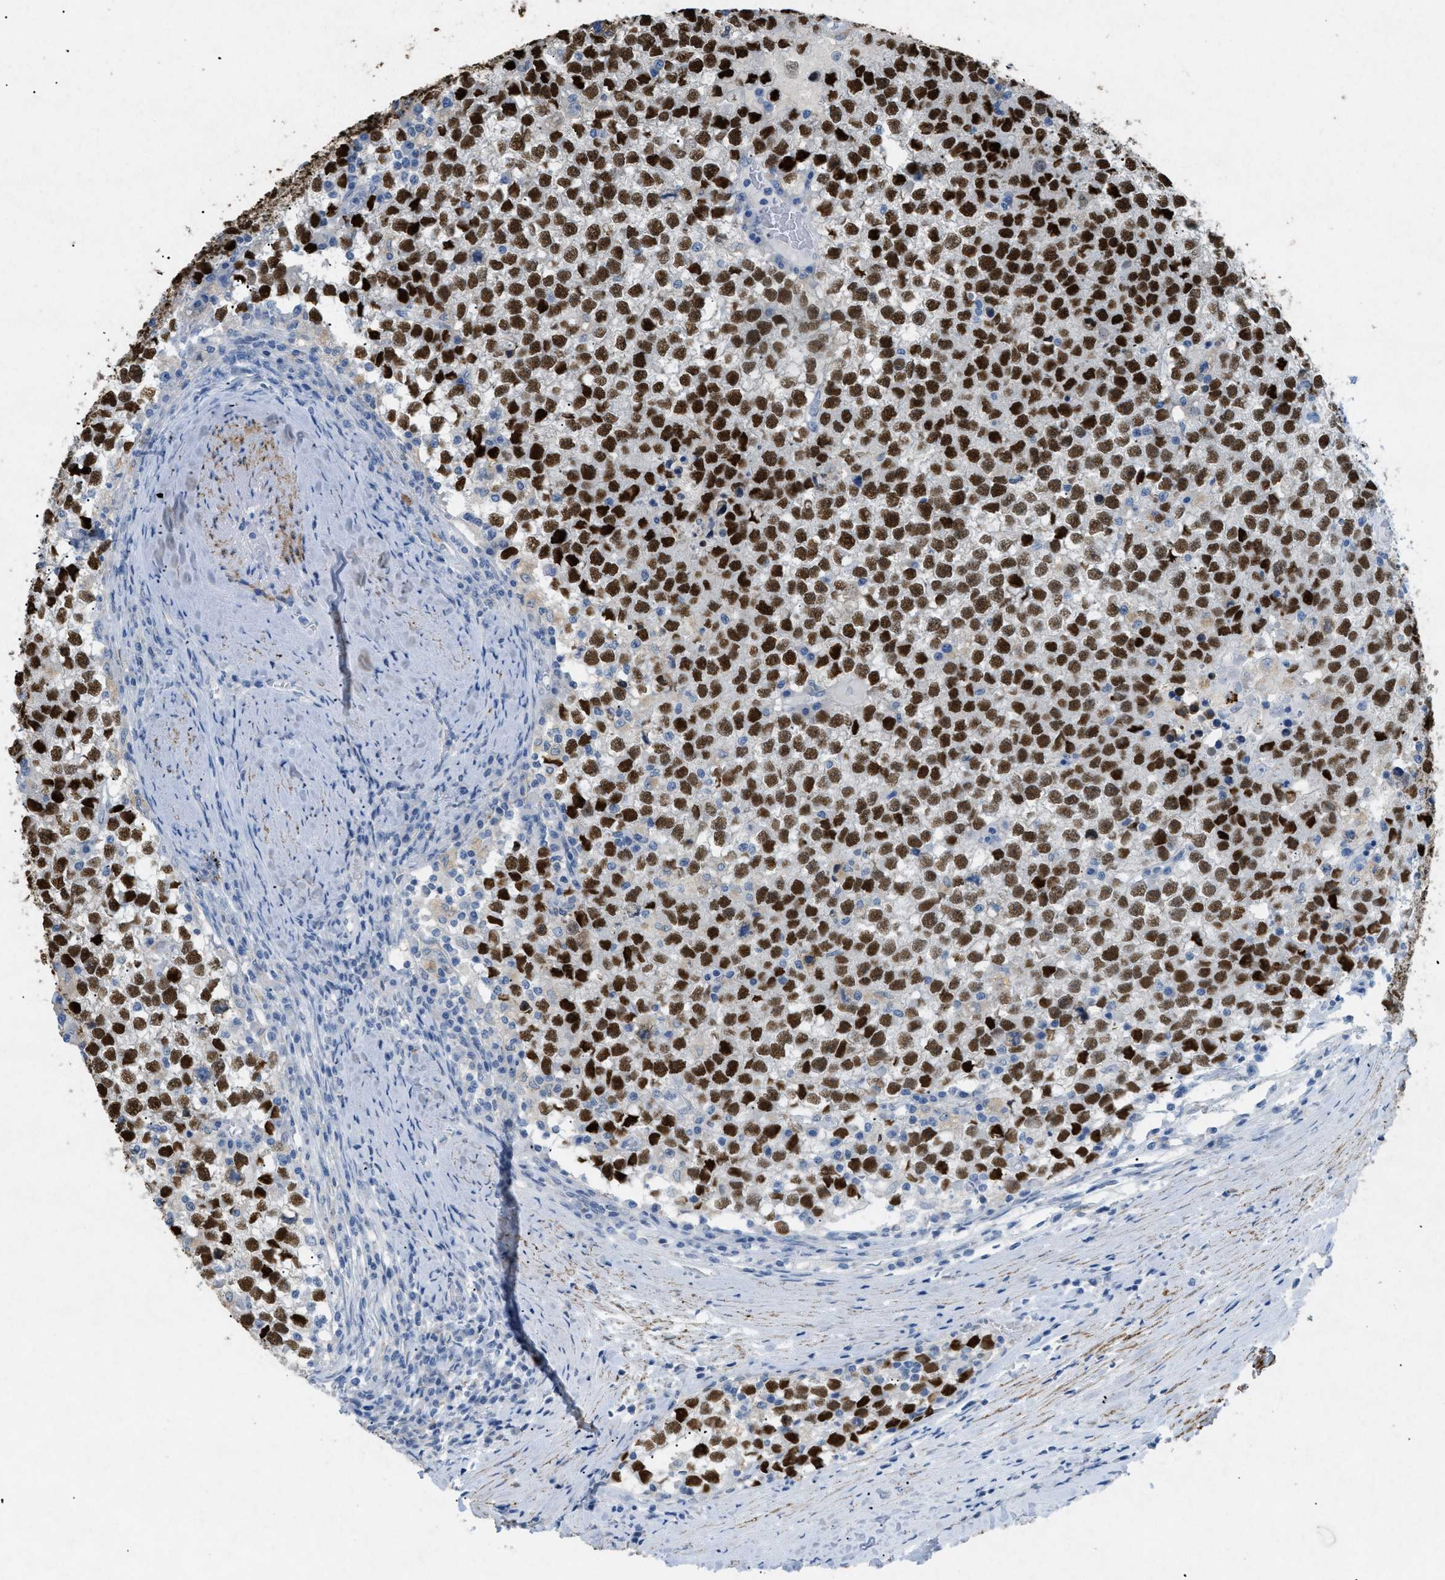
{"staining": {"intensity": "strong", "quantity": ">75%", "location": "nuclear"}, "tissue": "testis cancer", "cell_type": "Tumor cells", "image_type": "cancer", "snomed": [{"axis": "morphology", "description": "Seminoma, NOS"}, {"axis": "topography", "description": "Testis"}], "caption": "This micrograph exhibits IHC staining of testis seminoma, with high strong nuclear staining in about >75% of tumor cells.", "gene": "TASOR", "patient": {"sex": "male", "age": 65}}